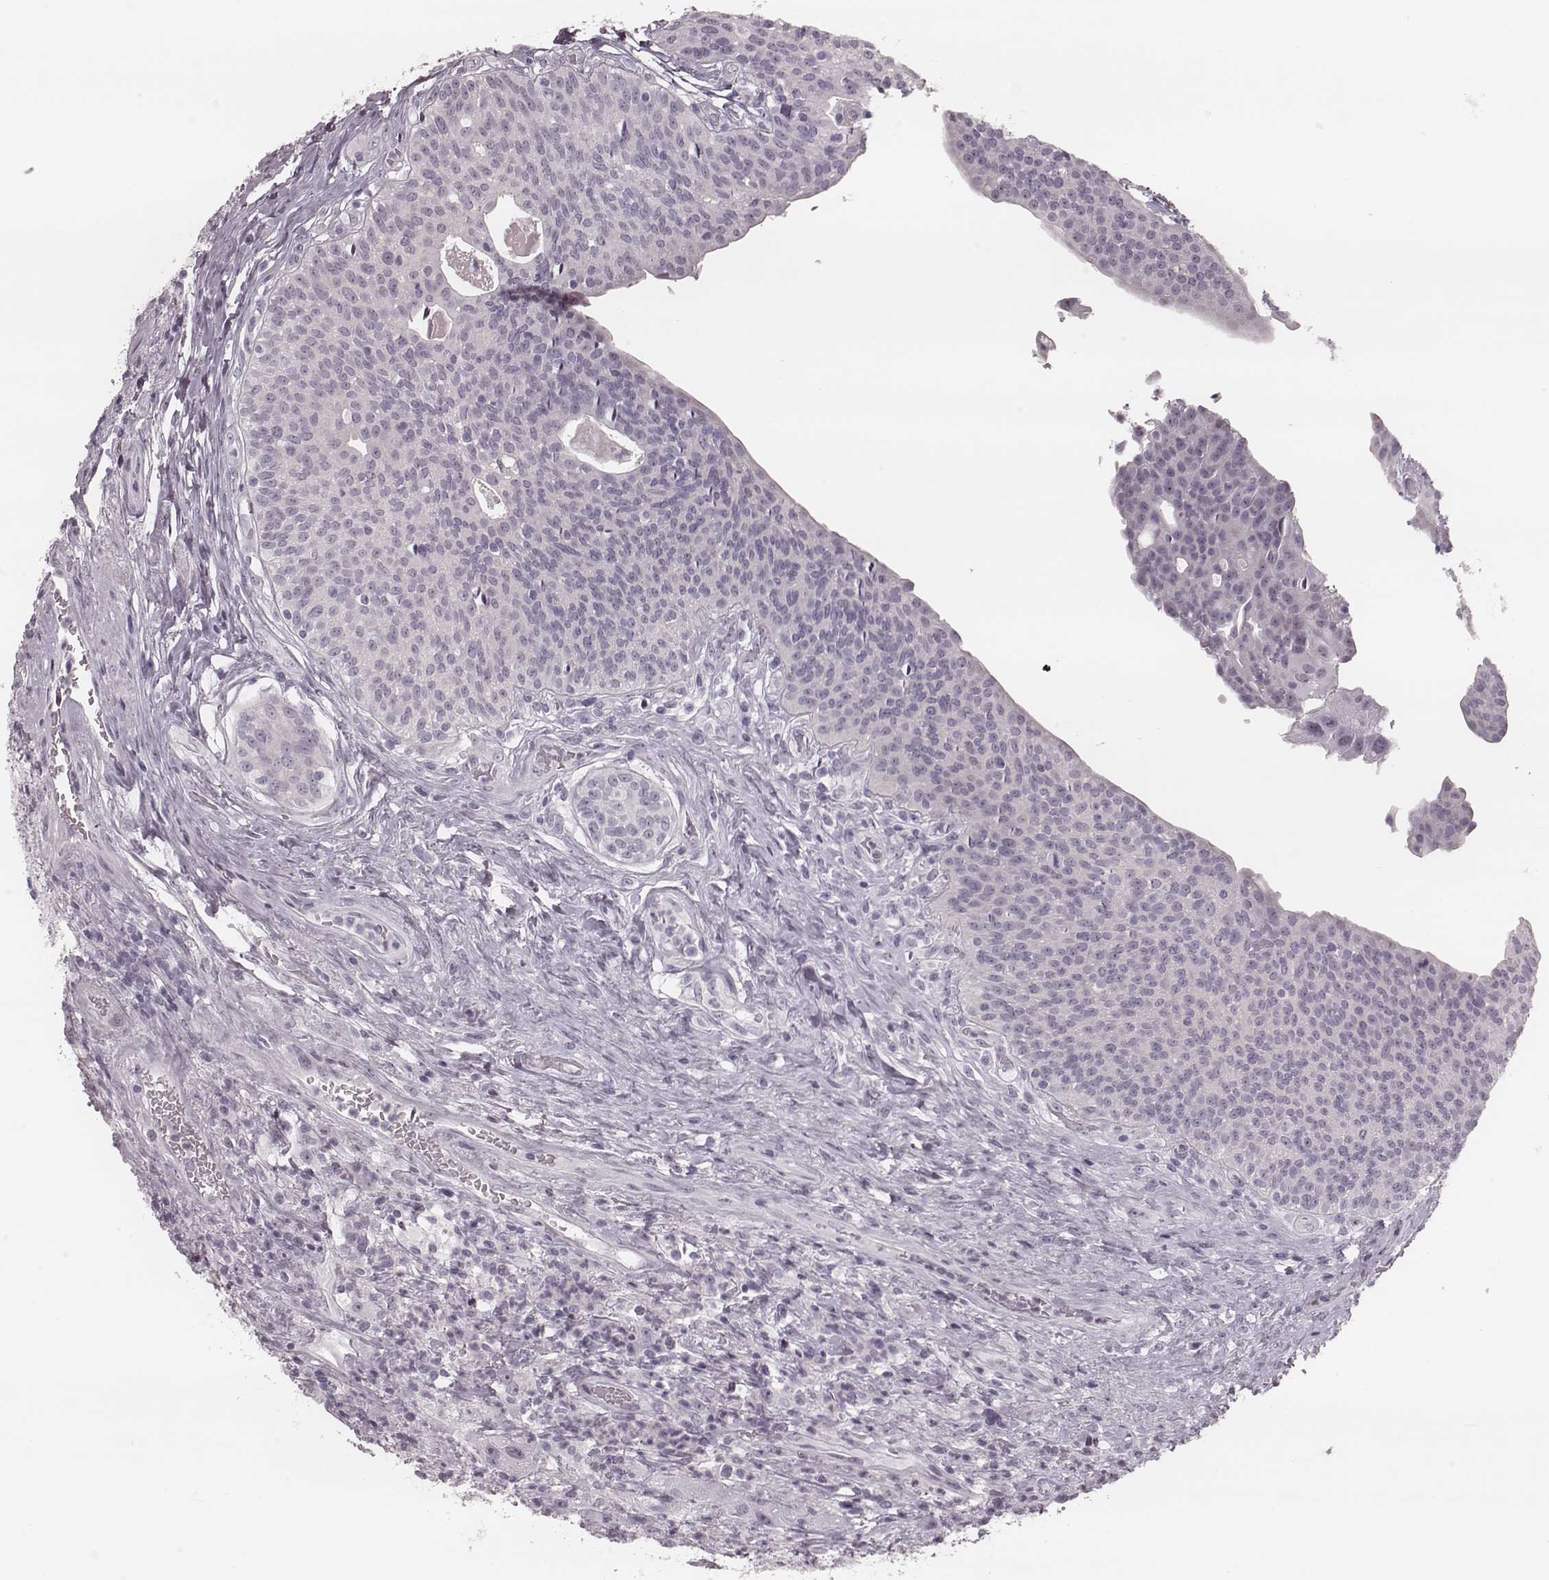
{"staining": {"intensity": "negative", "quantity": "none", "location": "none"}, "tissue": "urothelial cancer", "cell_type": "Tumor cells", "image_type": "cancer", "snomed": [{"axis": "morphology", "description": "Urothelial carcinoma, High grade"}, {"axis": "topography", "description": "Urinary bladder"}], "caption": "Tumor cells show no significant positivity in urothelial cancer.", "gene": "KRT74", "patient": {"sex": "male", "age": 79}}